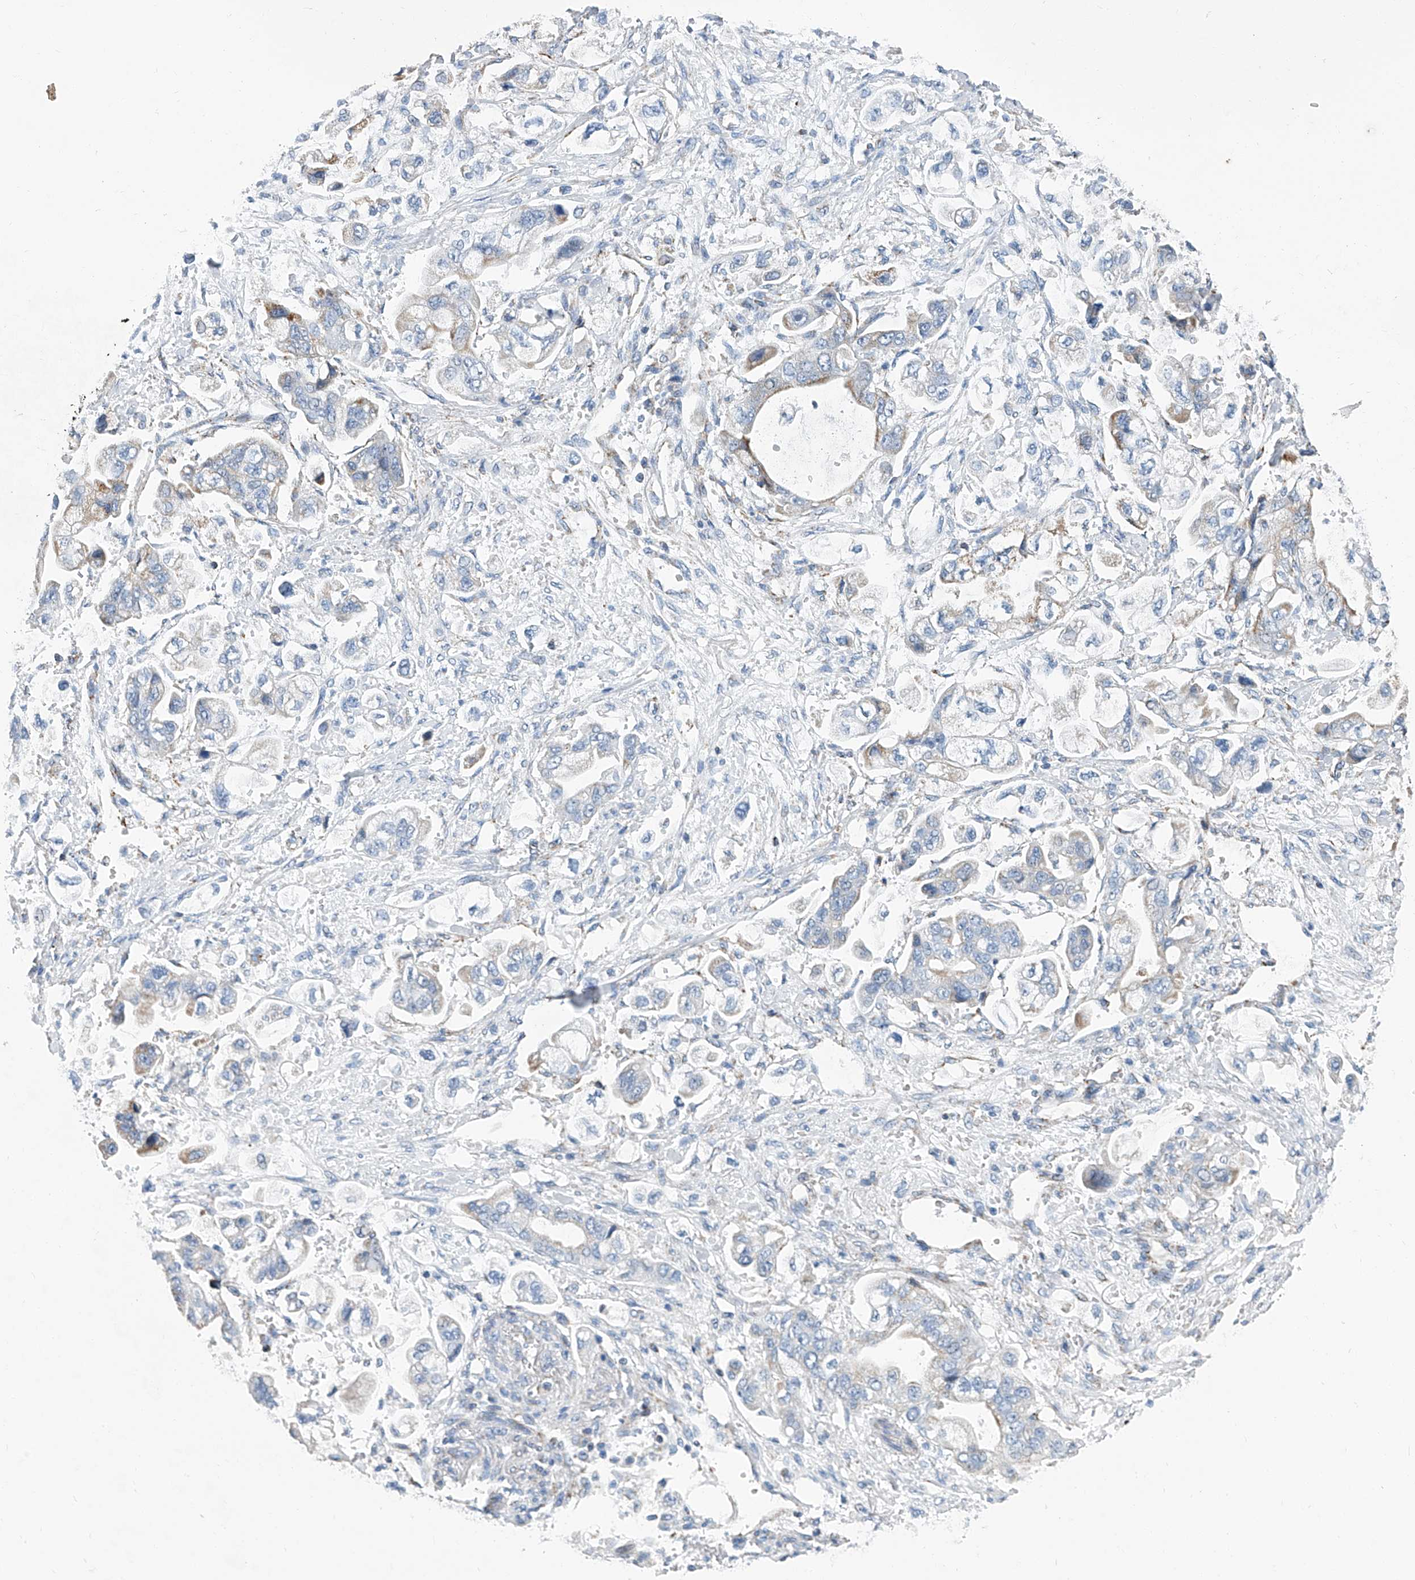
{"staining": {"intensity": "weak", "quantity": "<25%", "location": "cytoplasmic/membranous"}, "tissue": "stomach cancer", "cell_type": "Tumor cells", "image_type": "cancer", "snomed": [{"axis": "morphology", "description": "Adenocarcinoma, NOS"}, {"axis": "topography", "description": "Stomach"}], "caption": "IHC of stomach cancer shows no staining in tumor cells. (DAB immunohistochemistry (IHC) with hematoxylin counter stain).", "gene": "MT-ND1", "patient": {"sex": "male", "age": 62}}